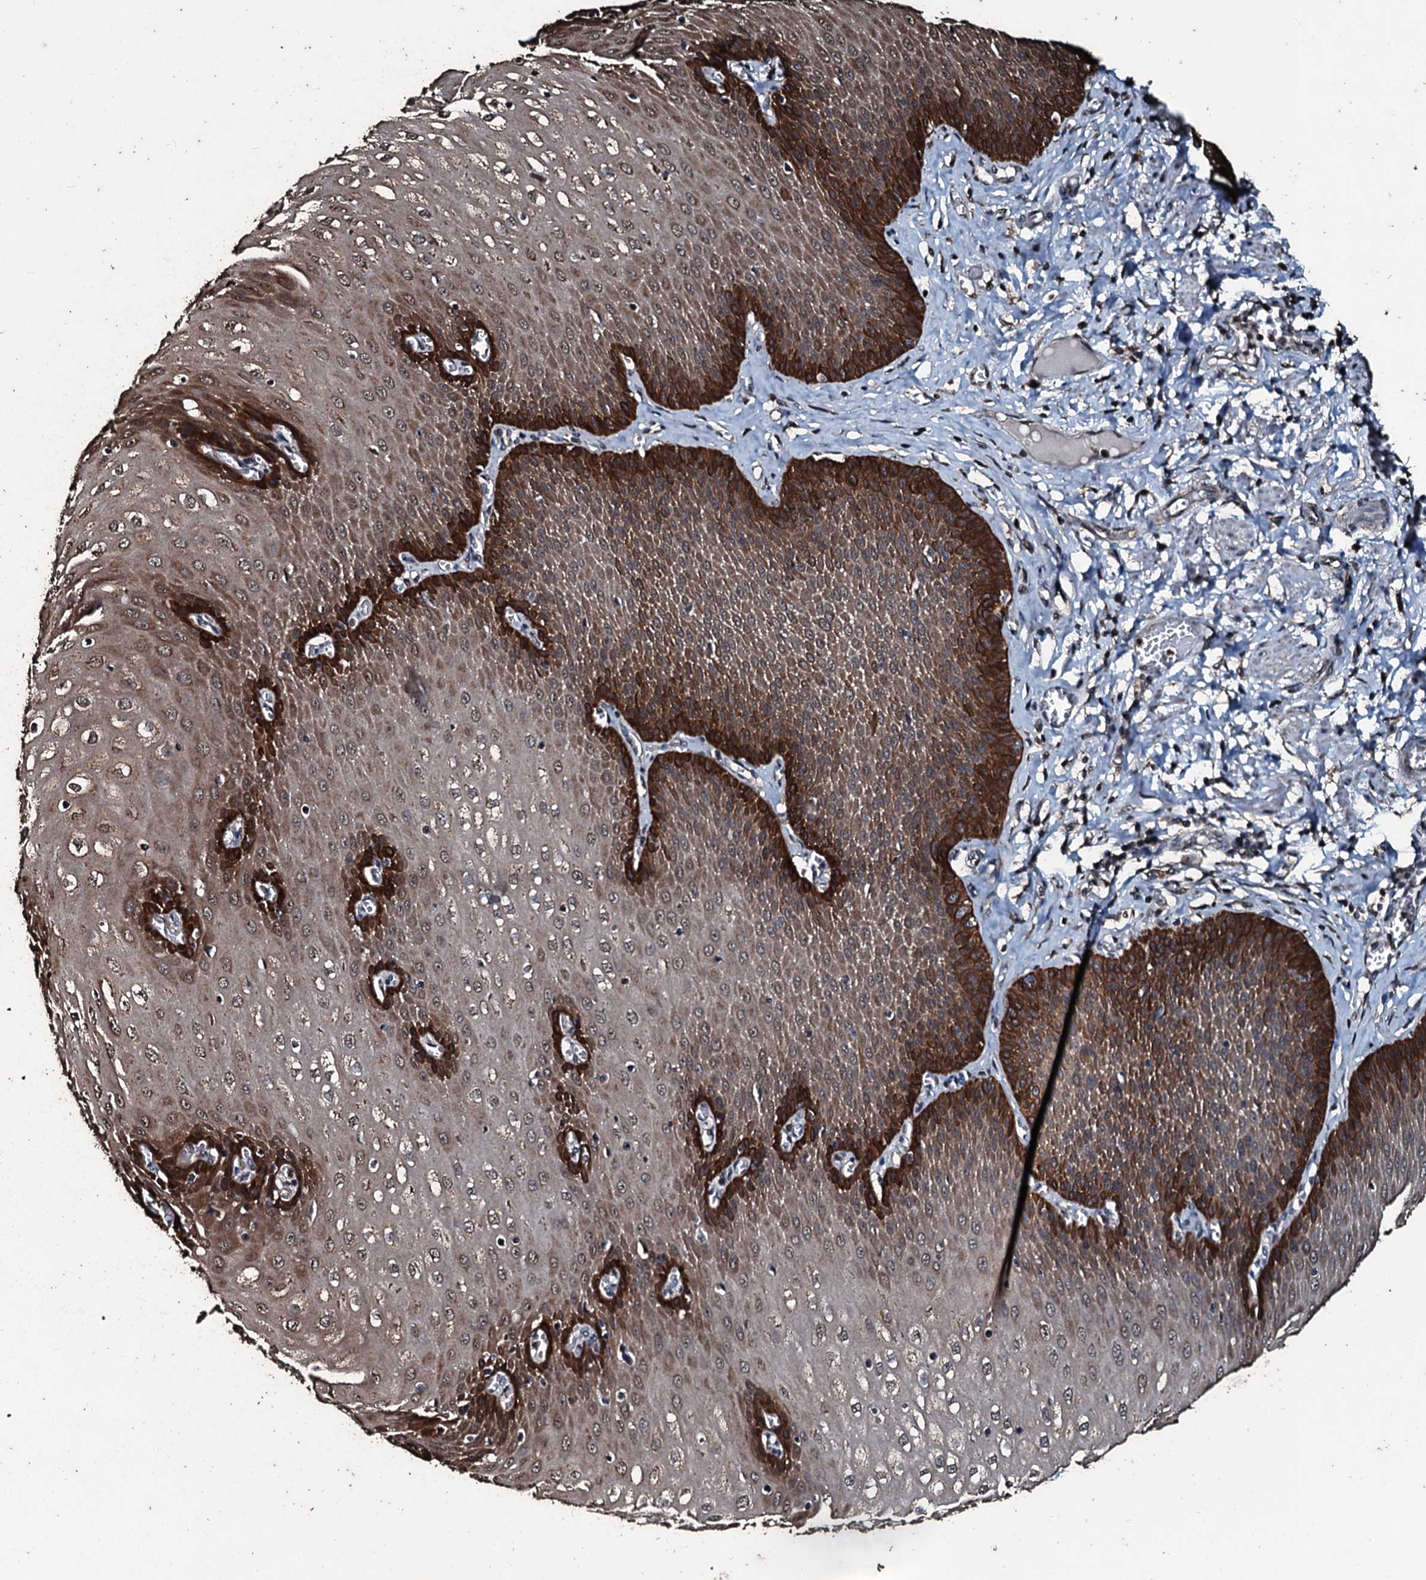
{"staining": {"intensity": "strong", "quantity": "25%-75%", "location": "cytoplasmic/membranous"}, "tissue": "esophagus", "cell_type": "Squamous epithelial cells", "image_type": "normal", "snomed": [{"axis": "morphology", "description": "Normal tissue, NOS"}, {"axis": "topography", "description": "Esophagus"}], "caption": "Immunohistochemistry (IHC) image of benign esophagus: esophagus stained using immunohistochemistry (IHC) reveals high levels of strong protein expression localized specifically in the cytoplasmic/membranous of squamous epithelial cells, appearing as a cytoplasmic/membranous brown color.", "gene": "FAAP24", "patient": {"sex": "male", "age": 60}}